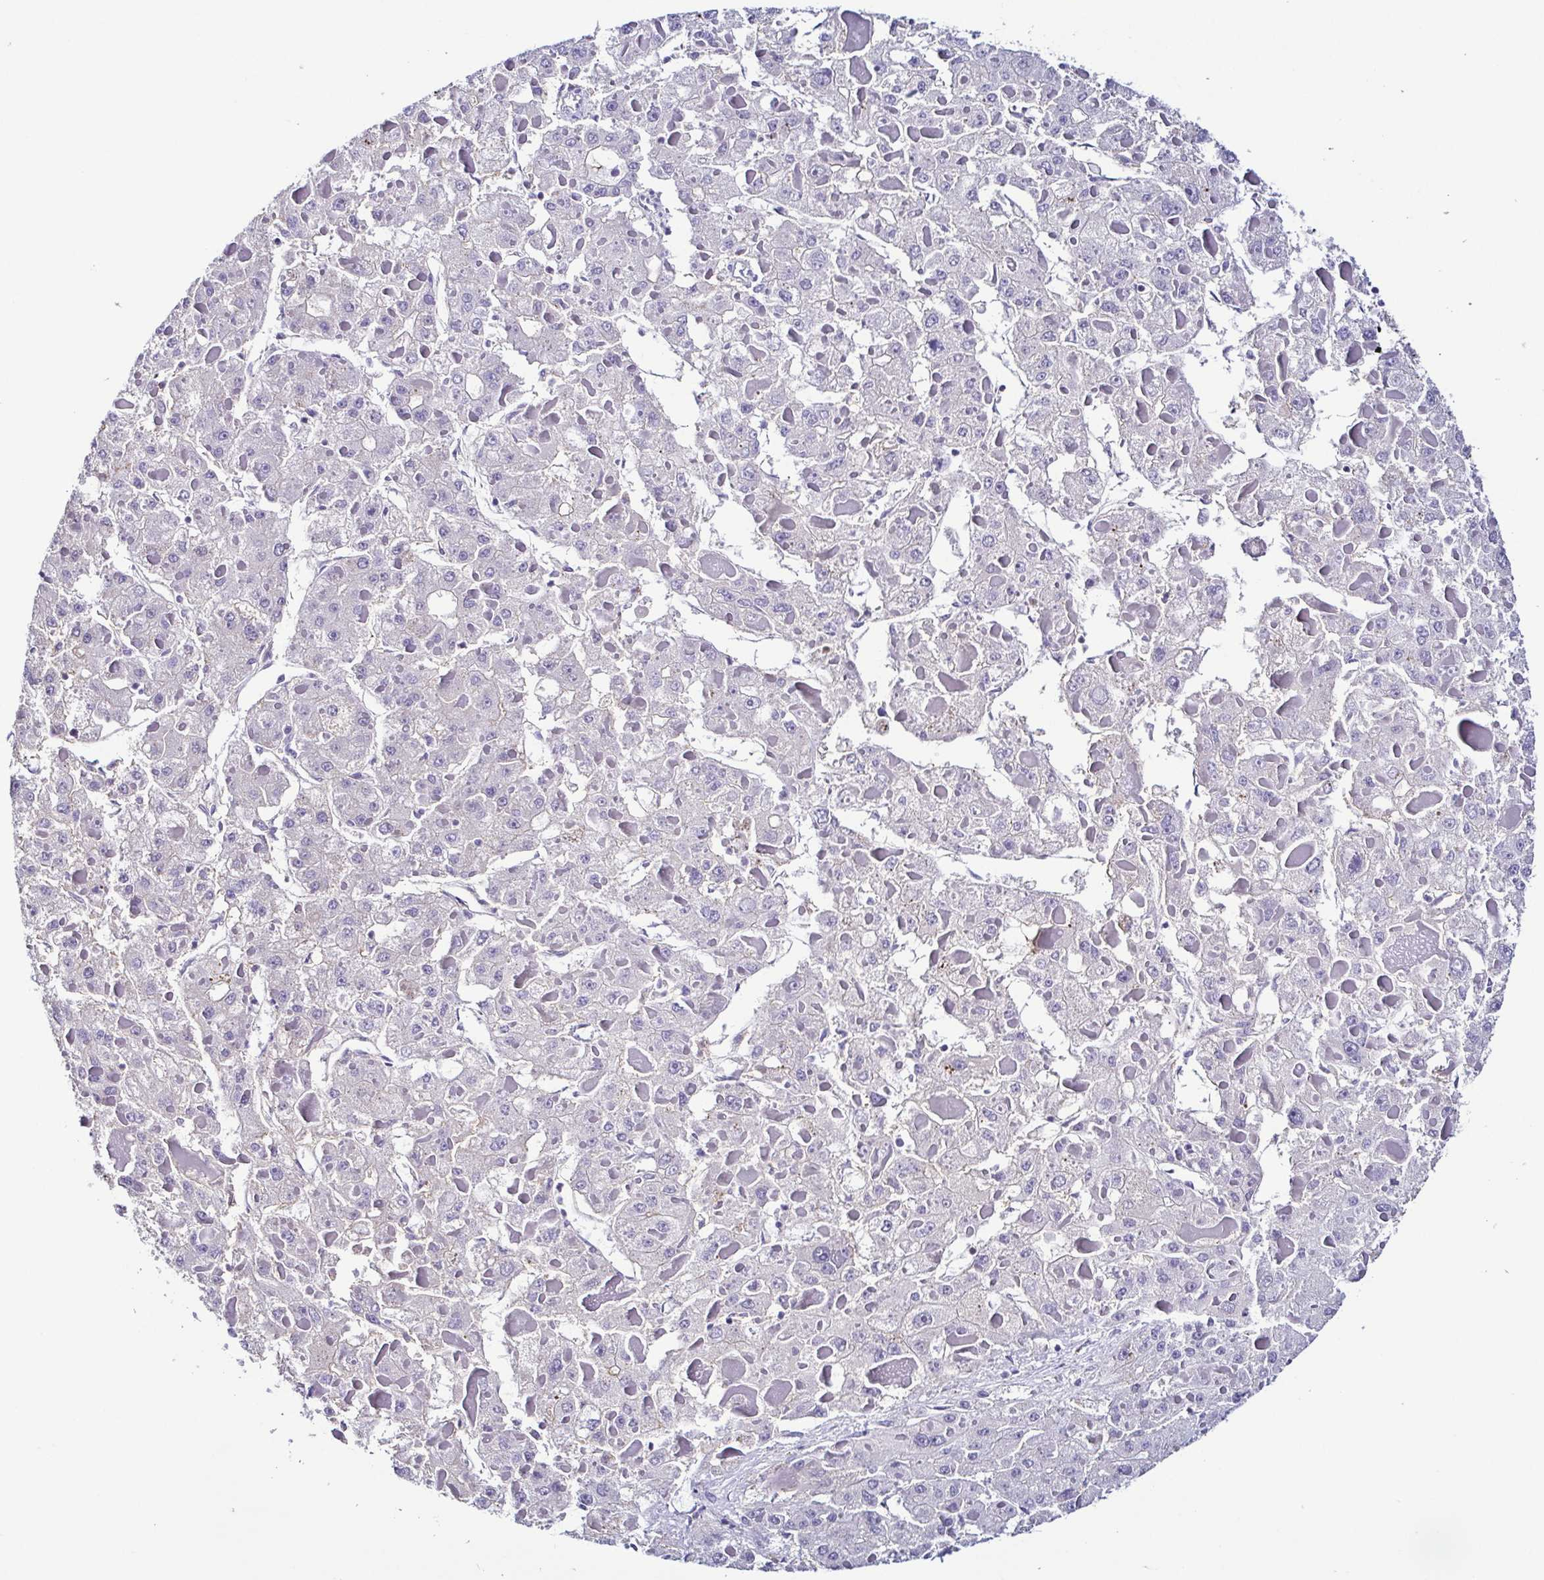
{"staining": {"intensity": "negative", "quantity": "none", "location": "none"}, "tissue": "liver cancer", "cell_type": "Tumor cells", "image_type": "cancer", "snomed": [{"axis": "morphology", "description": "Carcinoma, Hepatocellular, NOS"}, {"axis": "topography", "description": "Liver"}], "caption": "The IHC photomicrograph has no significant positivity in tumor cells of liver hepatocellular carcinoma tissue.", "gene": "TNNT2", "patient": {"sex": "female", "age": 73}}